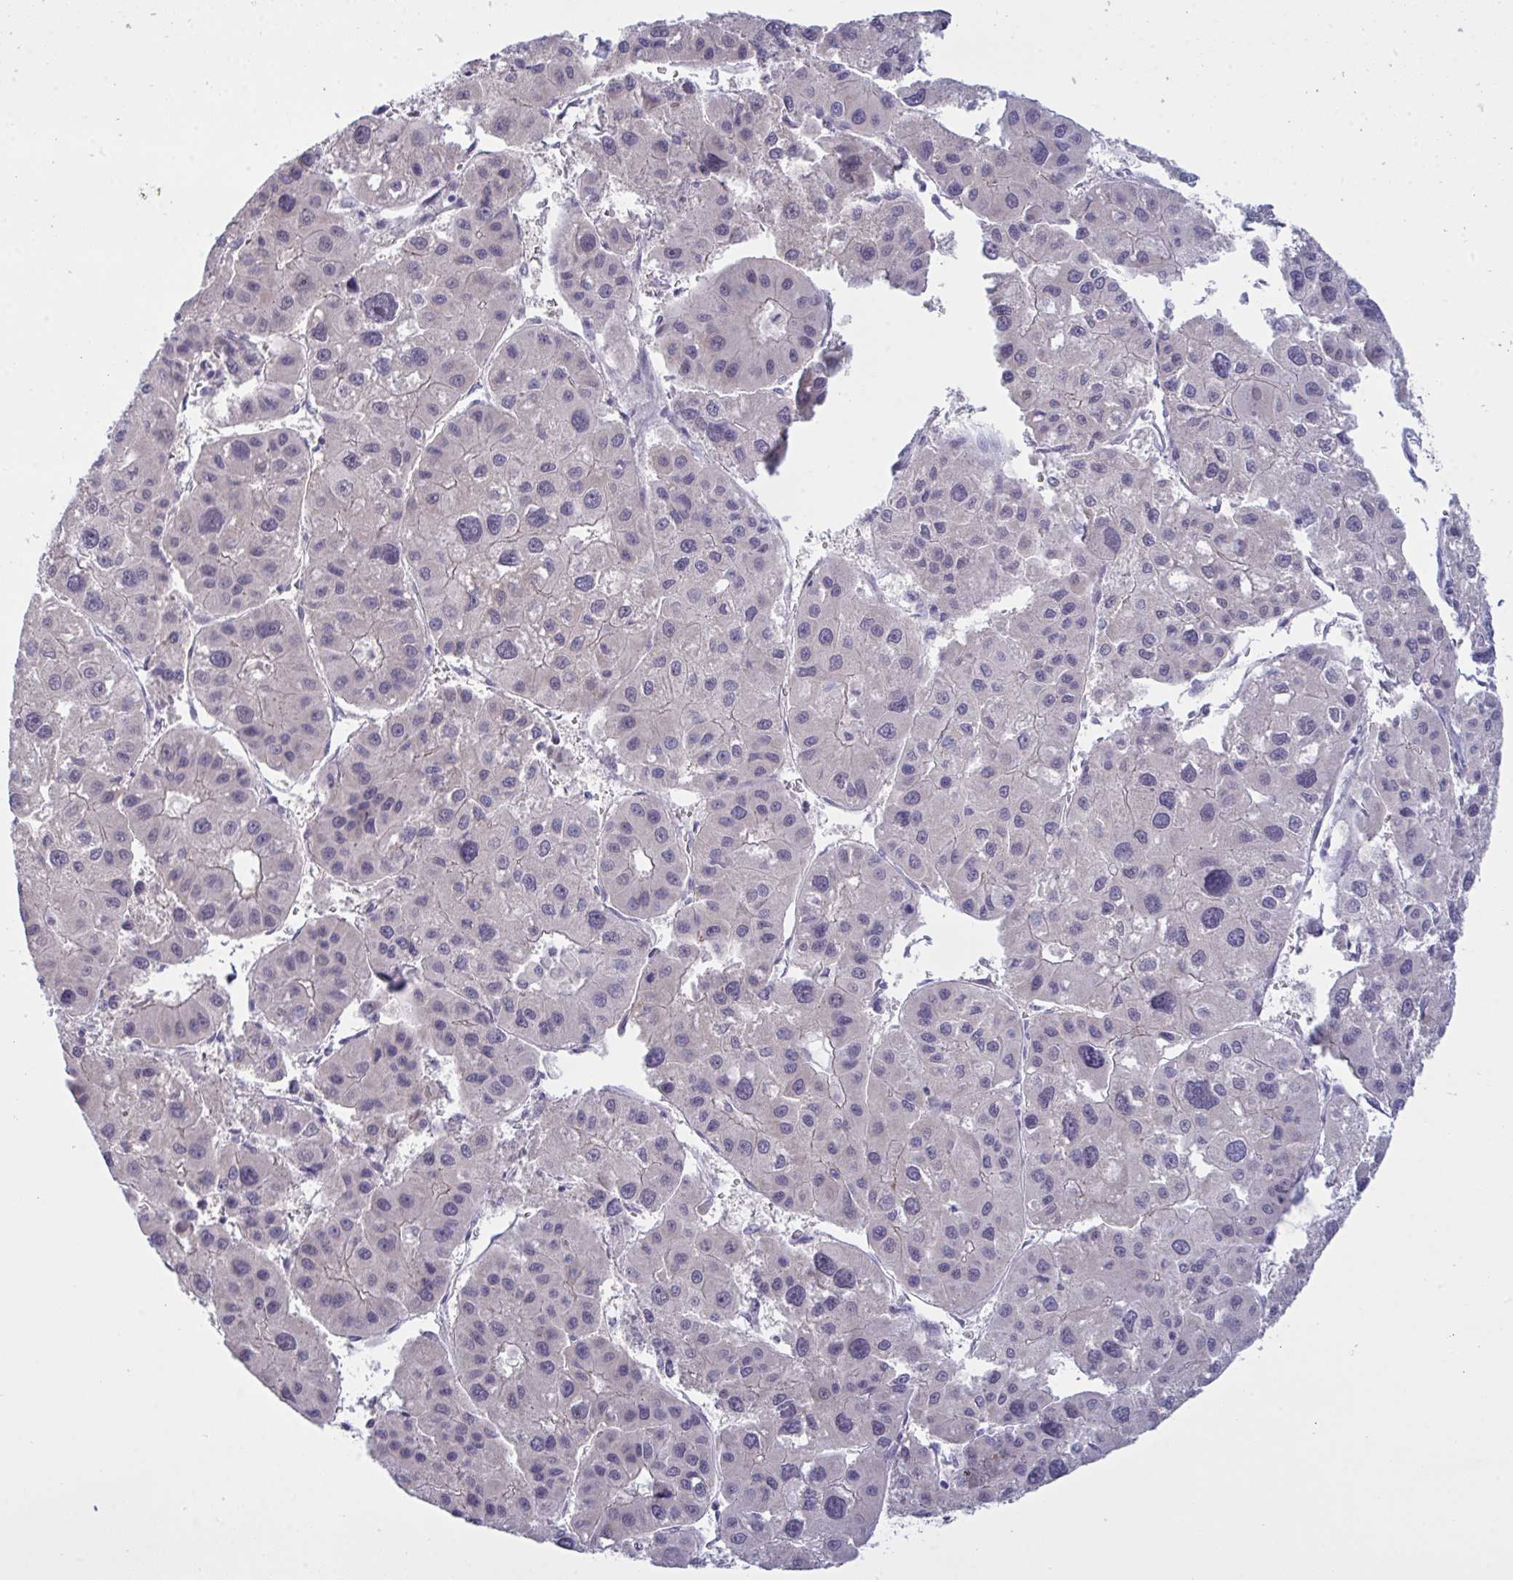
{"staining": {"intensity": "negative", "quantity": "none", "location": "none"}, "tissue": "liver cancer", "cell_type": "Tumor cells", "image_type": "cancer", "snomed": [{"axis": "morphology", "description": "Carcinoma, Hepatocellular, NOS"}, {"axis": "topography", "description": "Liver"}], "caption": "IHC histopathology image of hepatocellular carcinoma (liver) stained for a protein (brown), which shows no expression in tumor cells.", "gene": "ZNF784", "patient": {"sex": "male", "age": 73}}